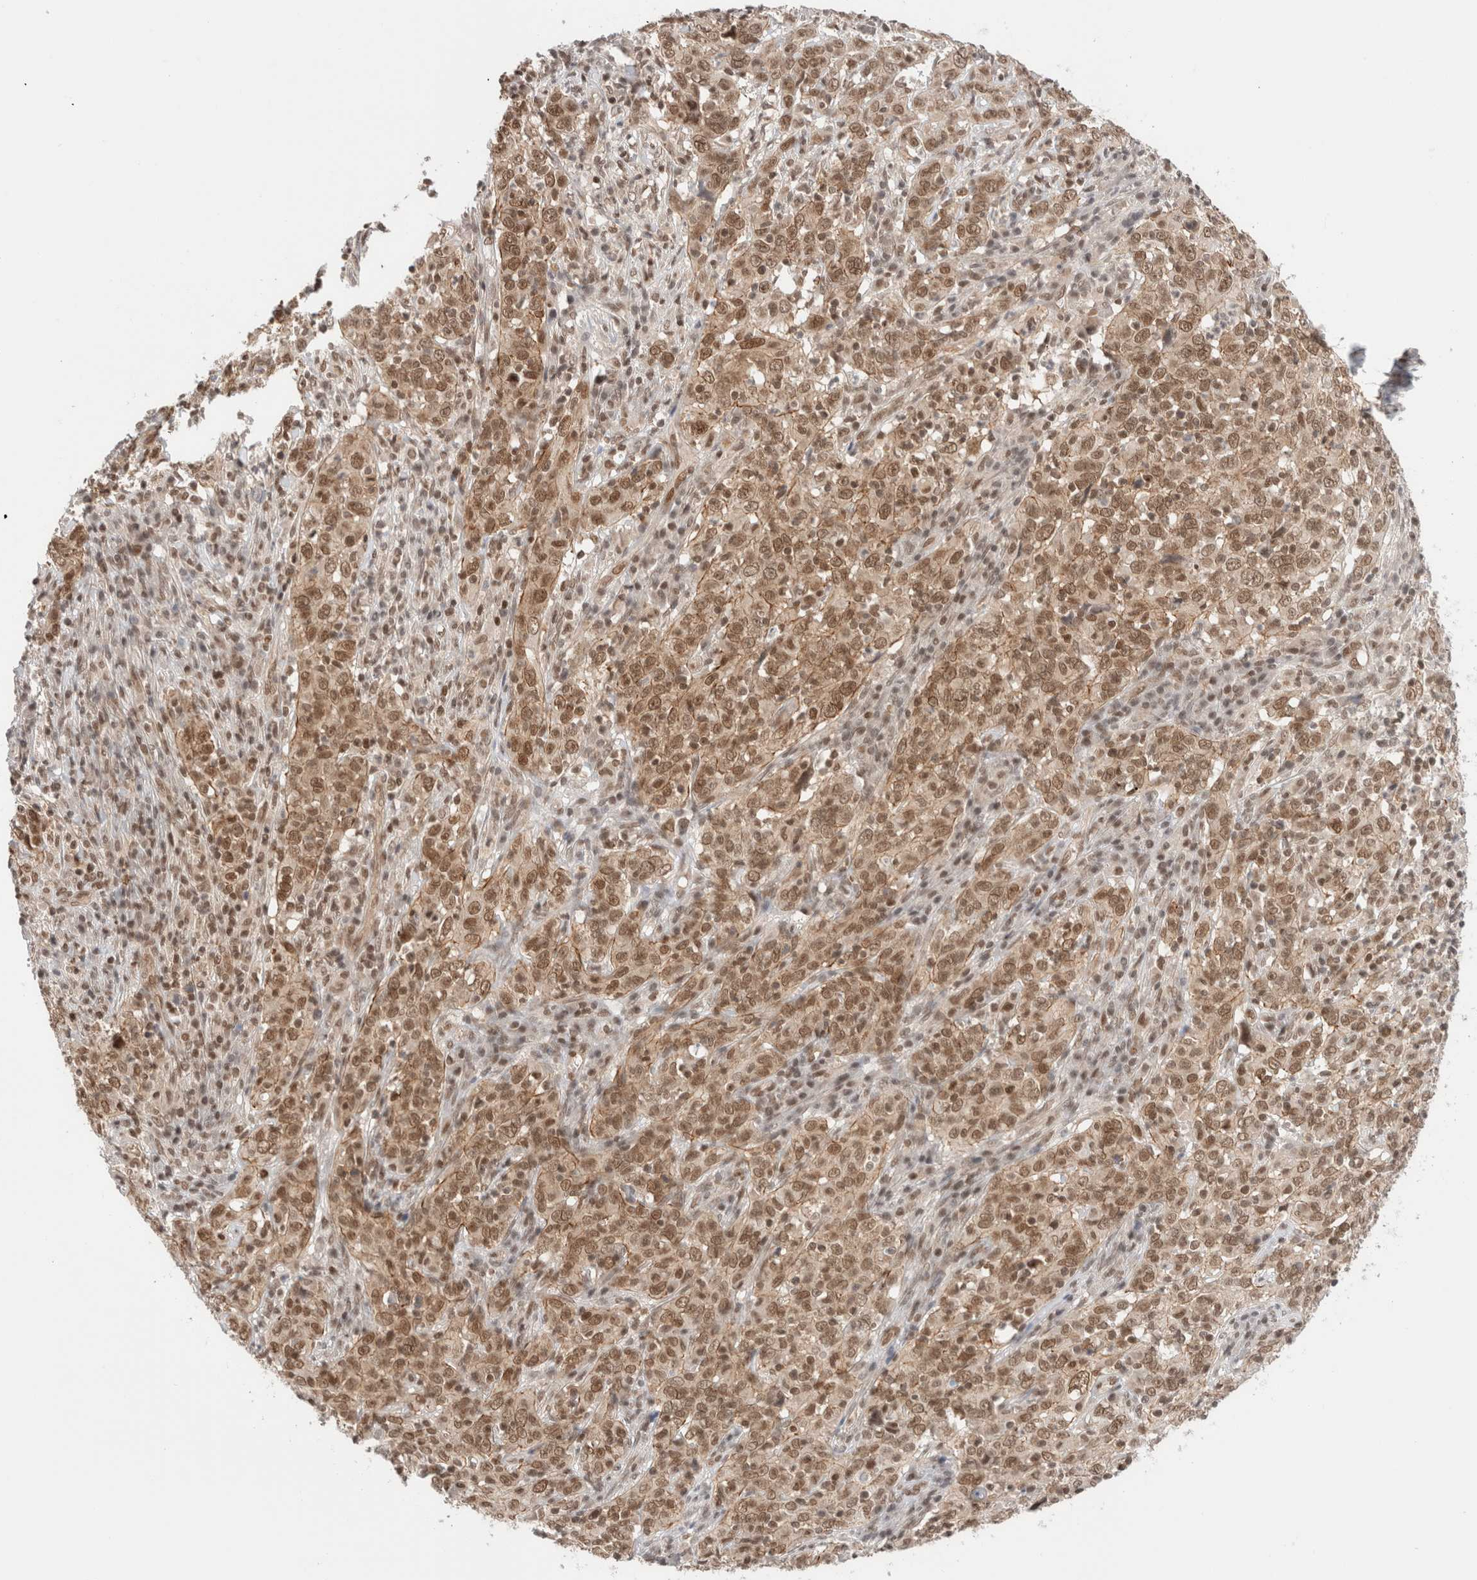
{"staining": {"intensity": "moderate", "quantity": ">75%", "location": "nuclear"}, "tissue": "cervical cancer", "cell_type": "Tumor cells", "image_type": "cancer", "snomed": [{"axis": "morphology", "description": "Squamous cell carcinoma, NOS"}, {"axis": "topography", "description": "Cervix"}], "caption": "About >75% of tumor cells in human cervical cancer (squamous cell carcinoma) reveal moderate nuclear protein positivity as visualized by brown immunohistochemical staining.", "gene": "GATAD2A", "patient": {"sex": "female", "age": 46}}